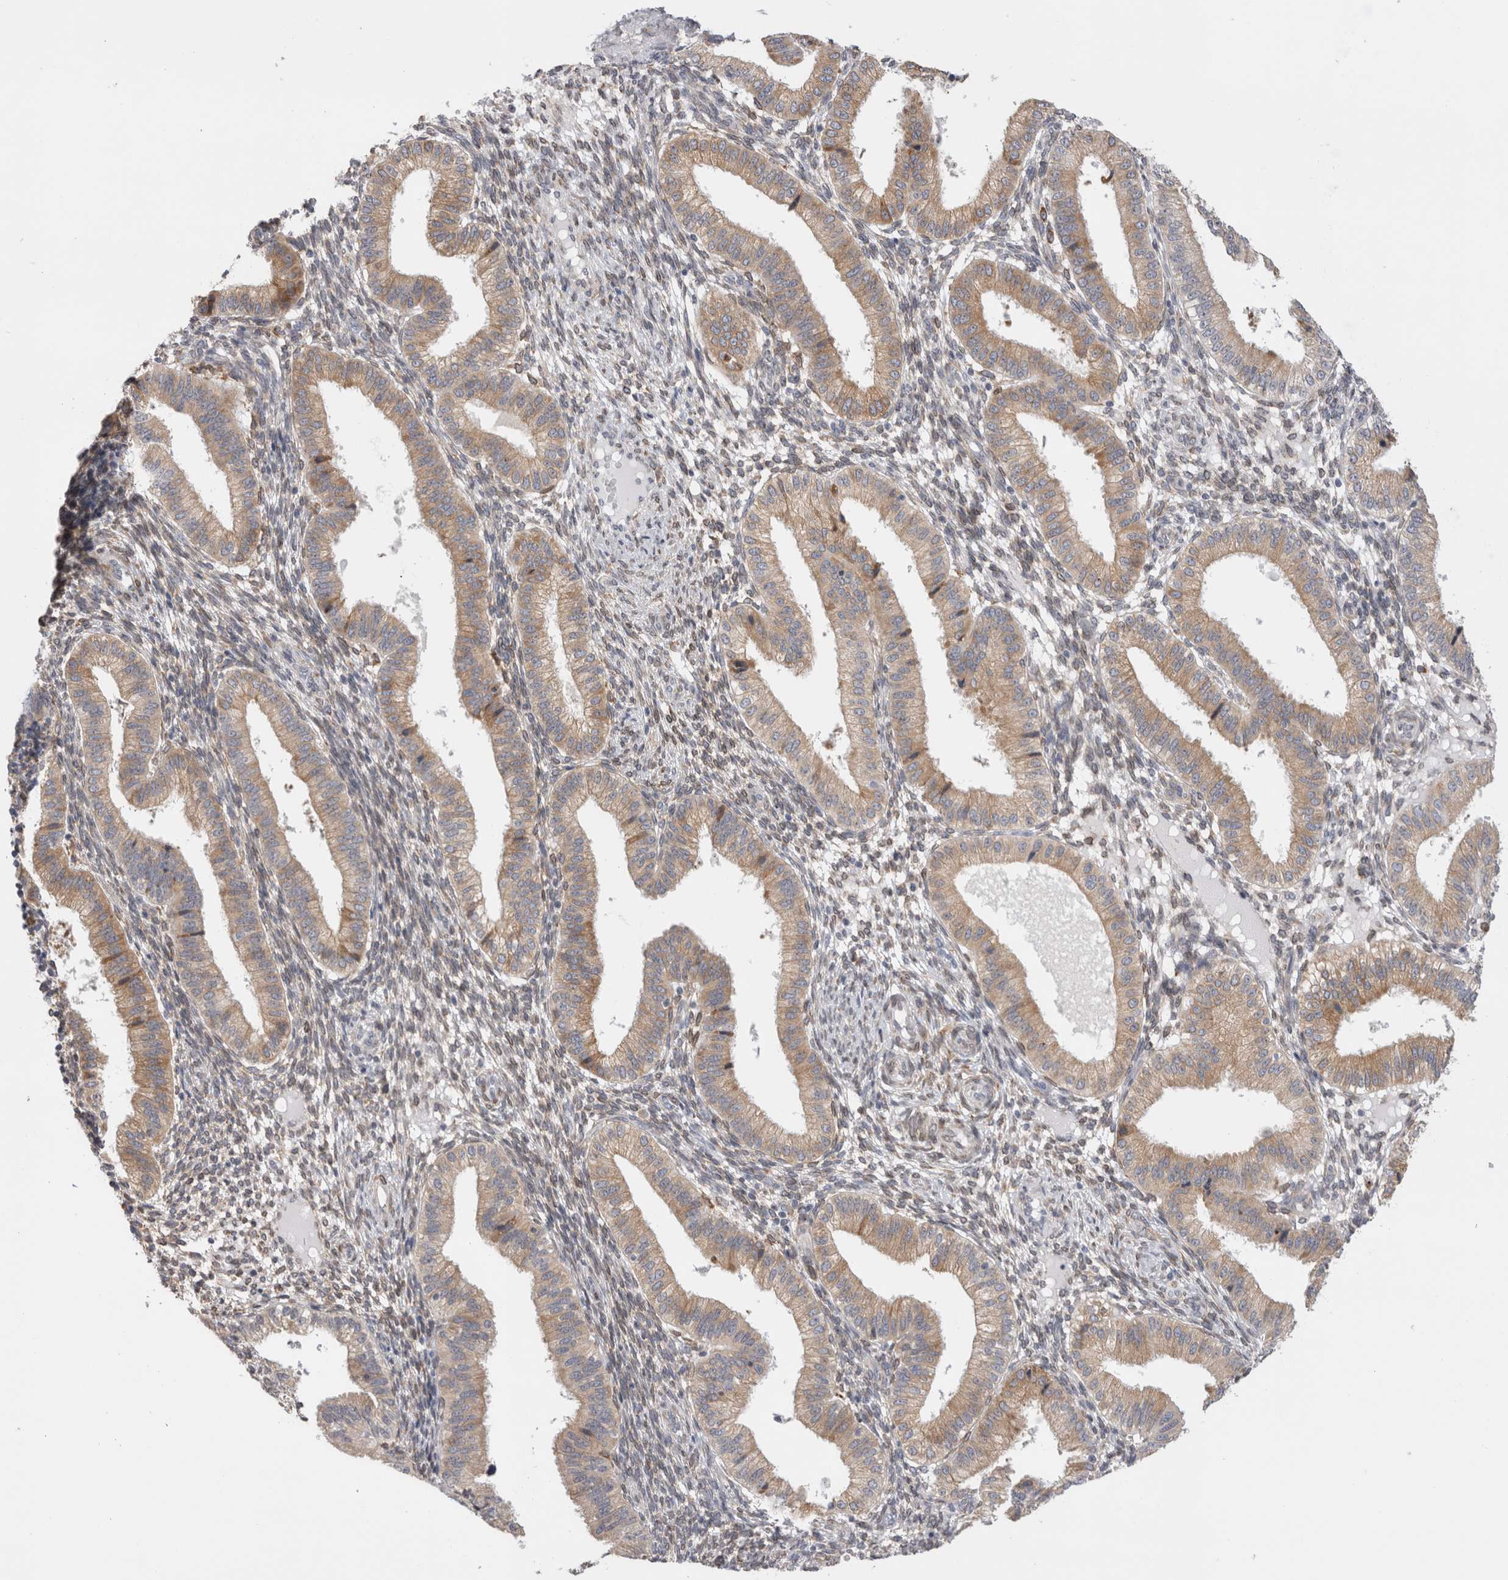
{"staining": {"intensity": "weak", "quantity": "25%-75%", "location": "nuclear"}, "tissue": "endometrium", "cell_type": "Cells in endometrial stroma", "image_type": "normal", "snomed": [{"axis": "morphology", "description": "Normal tissue, NOS"}, {"axis": "topography", "description": "Endometrium"}], "caption": "DAB immunohistochemical staining of unremarkable human endometrium exhibits weak nuclear protein staining in approximately 25%-75% of cells in endometrial stroma.", "gene": "VCPIP1", "patient": {"sex": "female", "age": 39}}